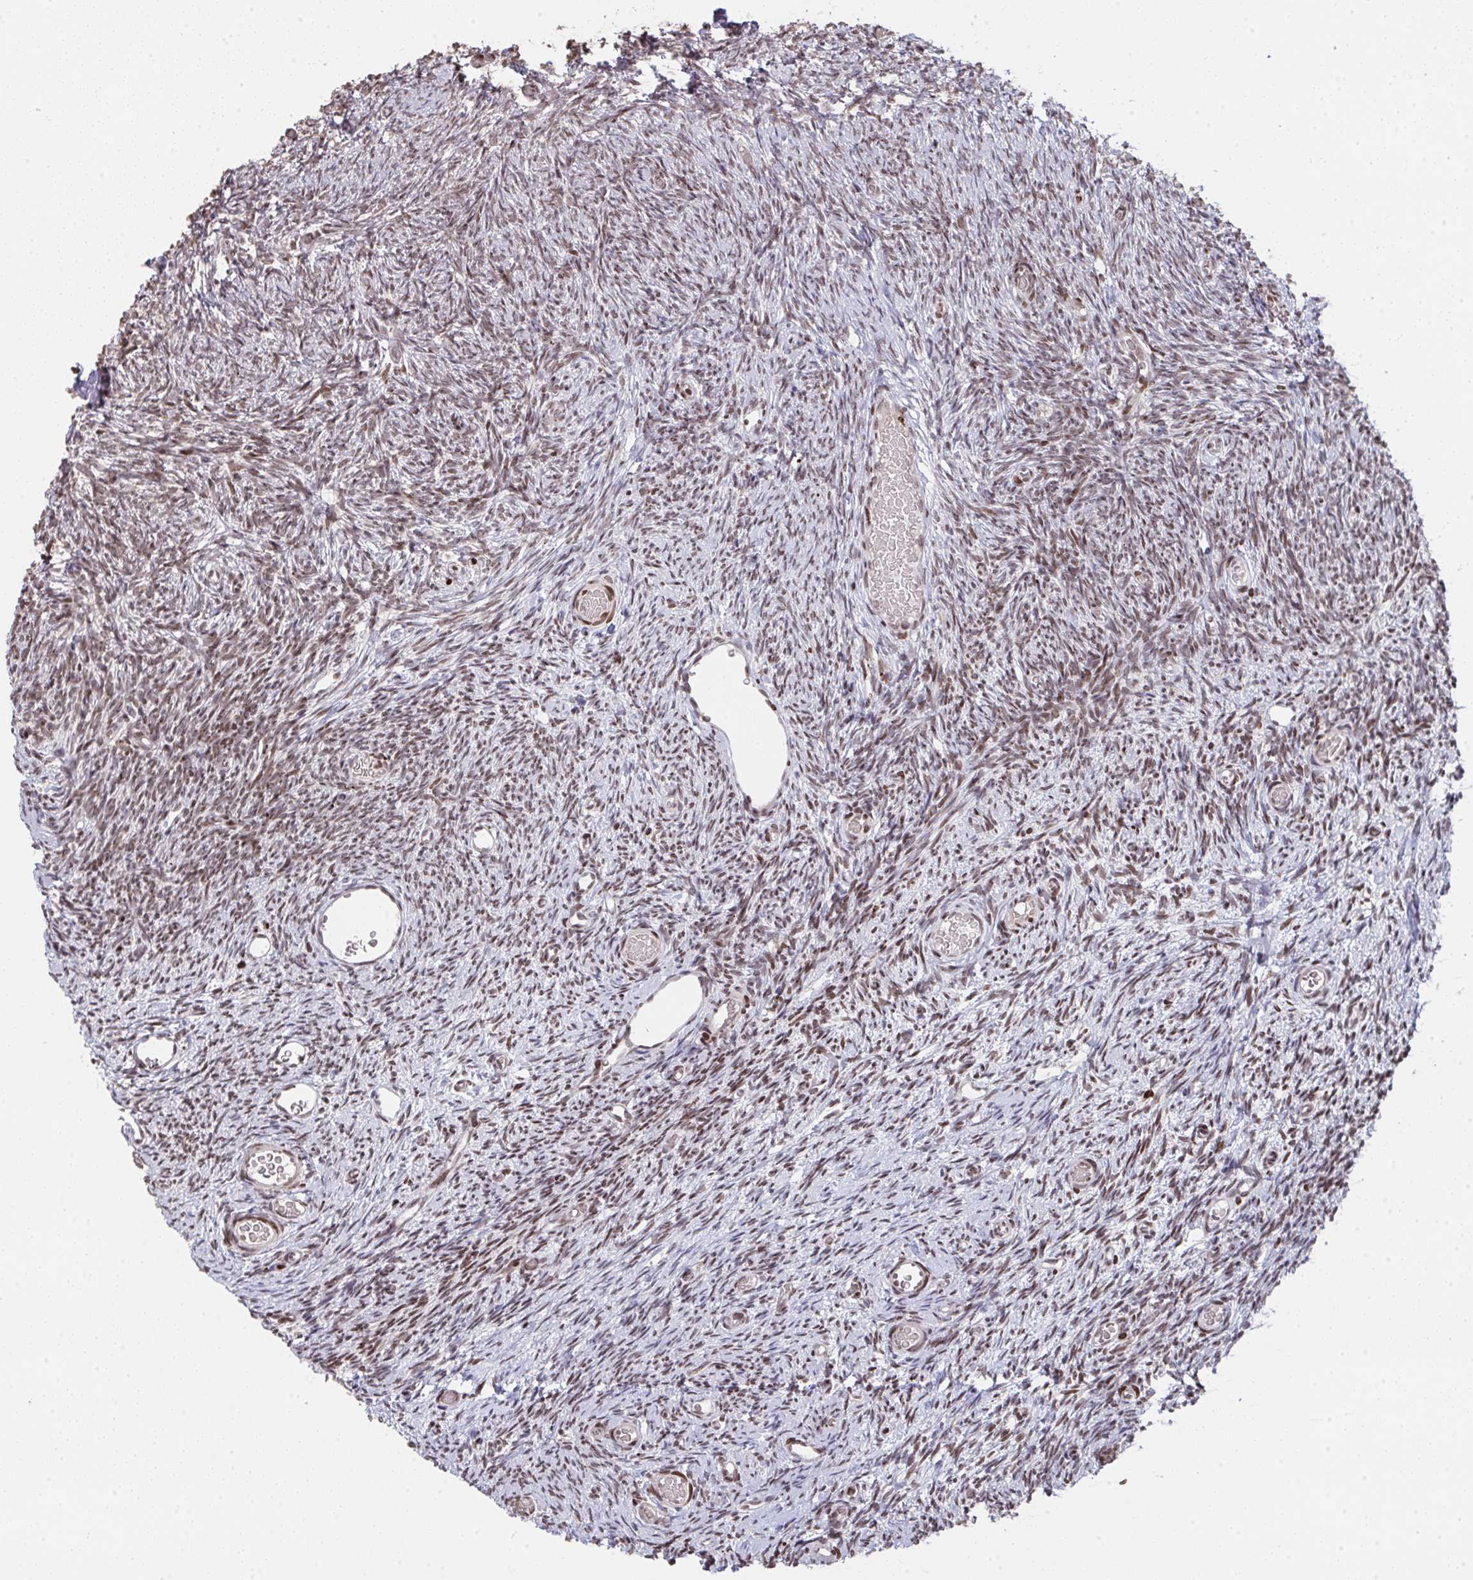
{"staining": {"intensity": "weak", "quantity": ">75%", "location": "nuclear"}, "tissue": "ovary", "cell_type": "Follicle cells", "image_type": "normal", "snomed": [{"axis": "morphology", "description": "Normal tissue, NOS"}, {"axis": "topography", "description": "Ovary"}], "caption": "Immunohistochemistry micrograph of normal ovary stained for a protein (brown), which shows low levels of weak nuclear positivity in approximately >75% of follicle cells.", "gene": "NIP7", "patient": {"sex": "female", "age": 39}}